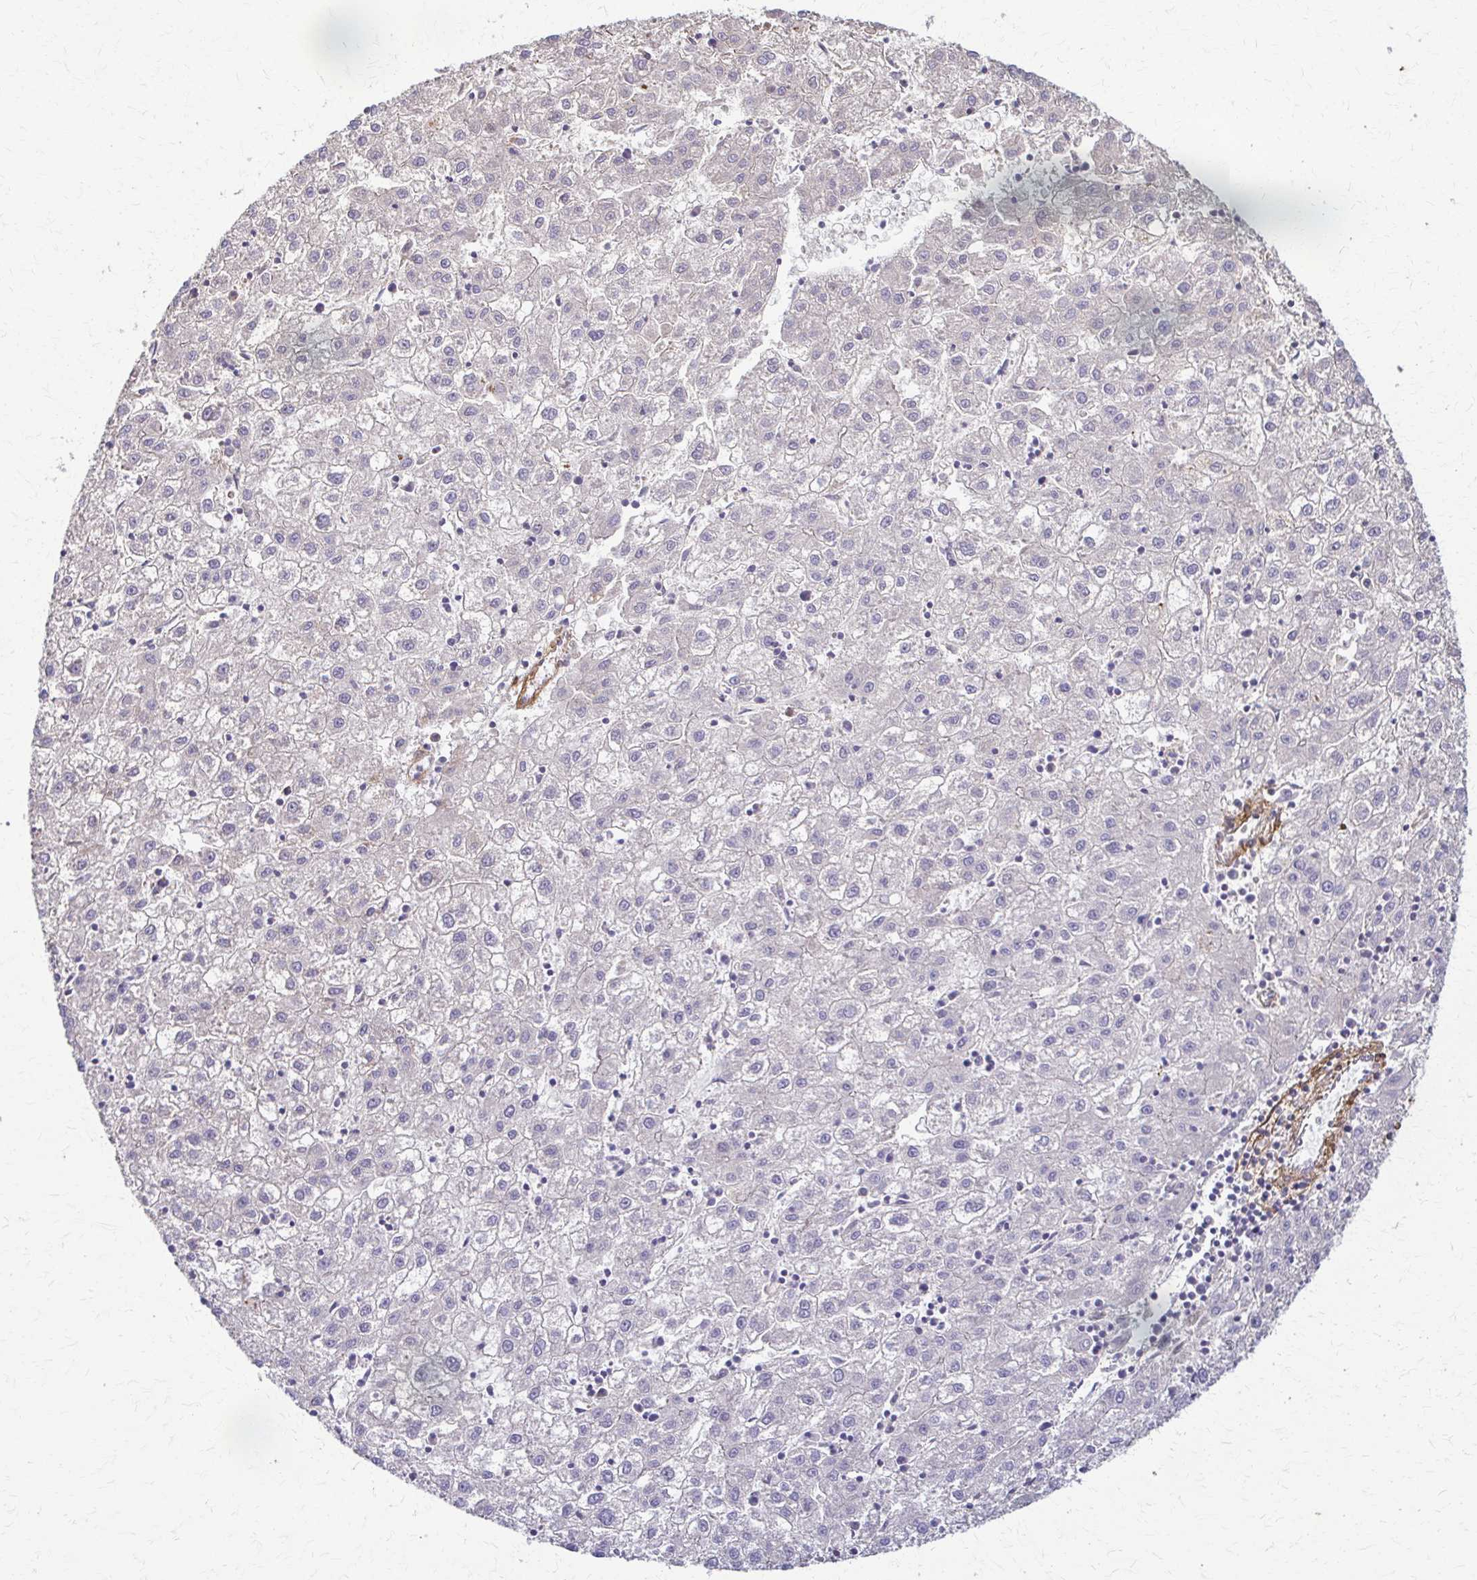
{"staining": {"intensity": "negative", "quantity": "none", "location": "none"}, "tissue": "liver cancer", "cell_type": "Tumor cells", "image_type": "cancer", "snomed": [{"axis": "morphology", "description": "Carcinoma, Hepatocellular, NOS"}, {"axis": "topography", "description": "Liver"}], "caption": "IHC image of liver hepatocellular carcinoma stained for a protein (brown), which exhibits no positivity in tumor cells.", "gene": "DSP", "patient": {"sex": "male", "age": 72}}